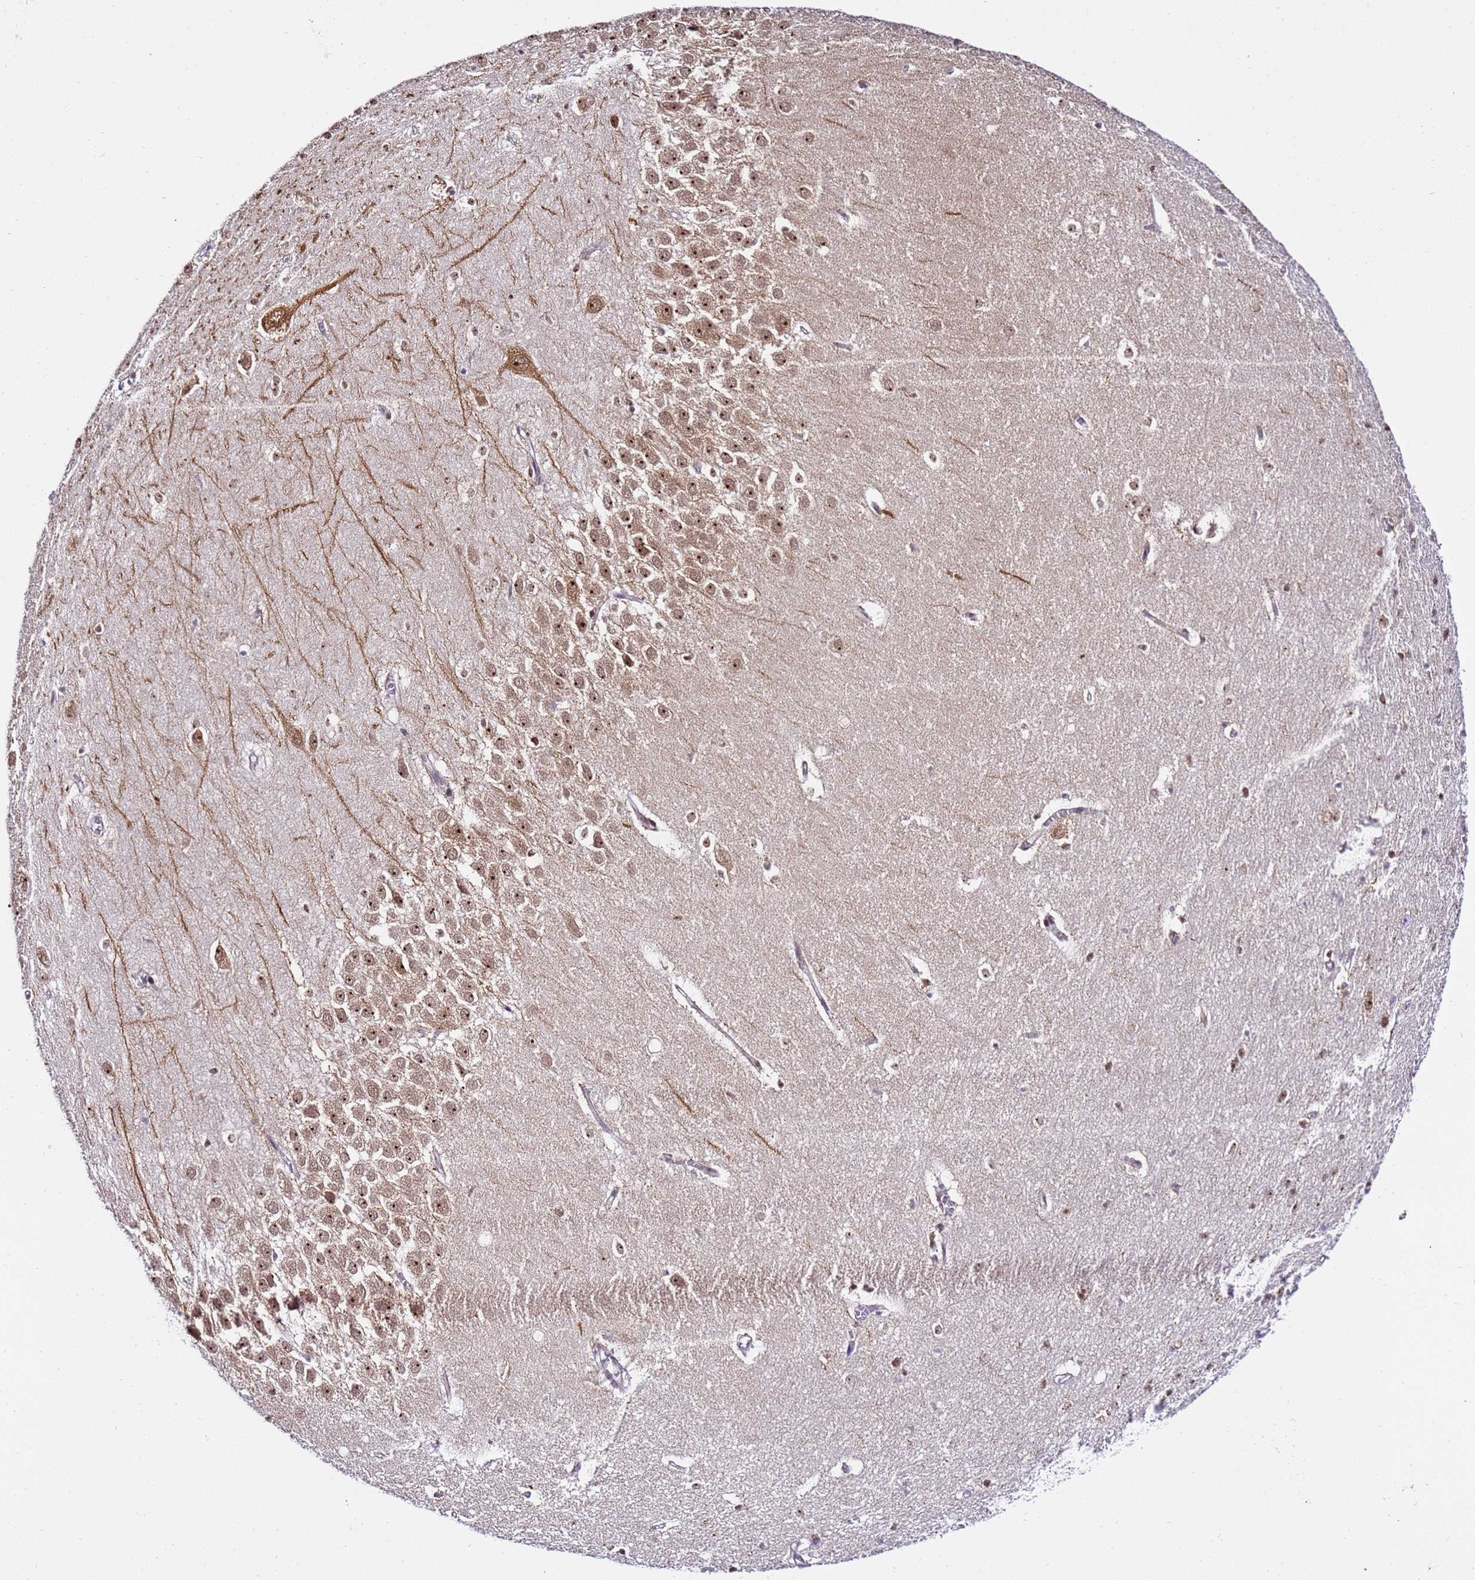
{"staining": {"intensity": "moderate", "quantity": "<25%", "location": "cytoplasmic/membranous"}, "tissue": "hippocampus", "cell_type": "Glial cells", "image_type": "normal", "snomed": [{"axis": "morphology", "description": "Normal tissue, NOS"}, {"axis": "topography", "description": "Hippocampus"}], "caption": "Immunohistochemistry histopathology image of unremarkable hippocampus: human hippocampus stained using IHC shows low levels of moderate protein expression localized specifically in the cytoplasmic/membranous of glial cells, appearing as a cytoplasmic/membranous brown color.", "gene": "SLX4IP", "patient": {"sex": "female", "age": 64}}